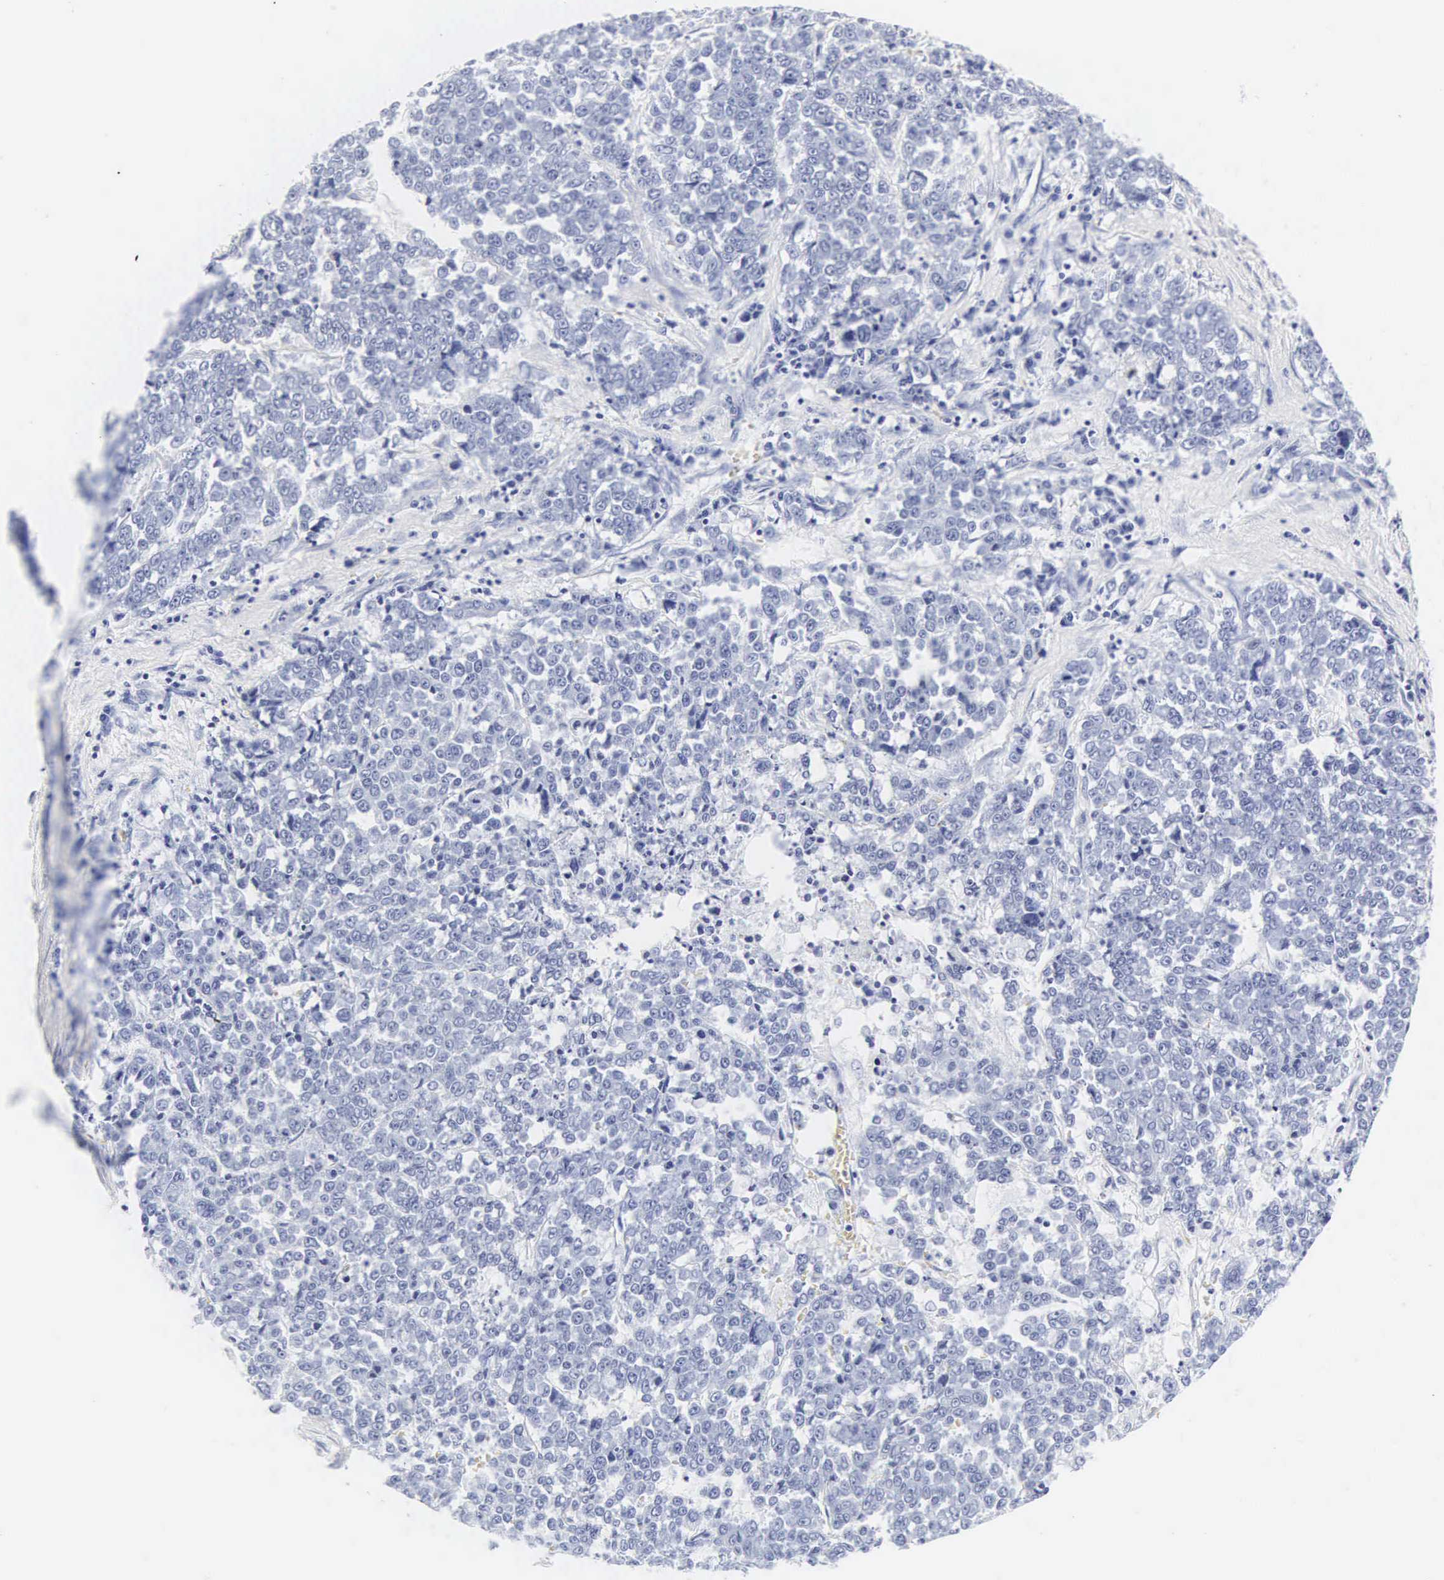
{"staining": {"intensity": "negative", "quantity": "none", "location": "none"}, "tissue": "liver cancer", "cell_type": "Tumor cells", "image_type": "cancer", "snomed": [{"axis": "morphology", "description": "Carcinoma, metastatic, NOS"}, {"axis": "topography", "description": "Liver"}], "caption": "Tumor cells are negative for protein expression in human liver cancer (metastatic carcinoma). Nuclei are stained in blue.", "gene": "INS", "patient": {"sex": "female", "age": 58}}